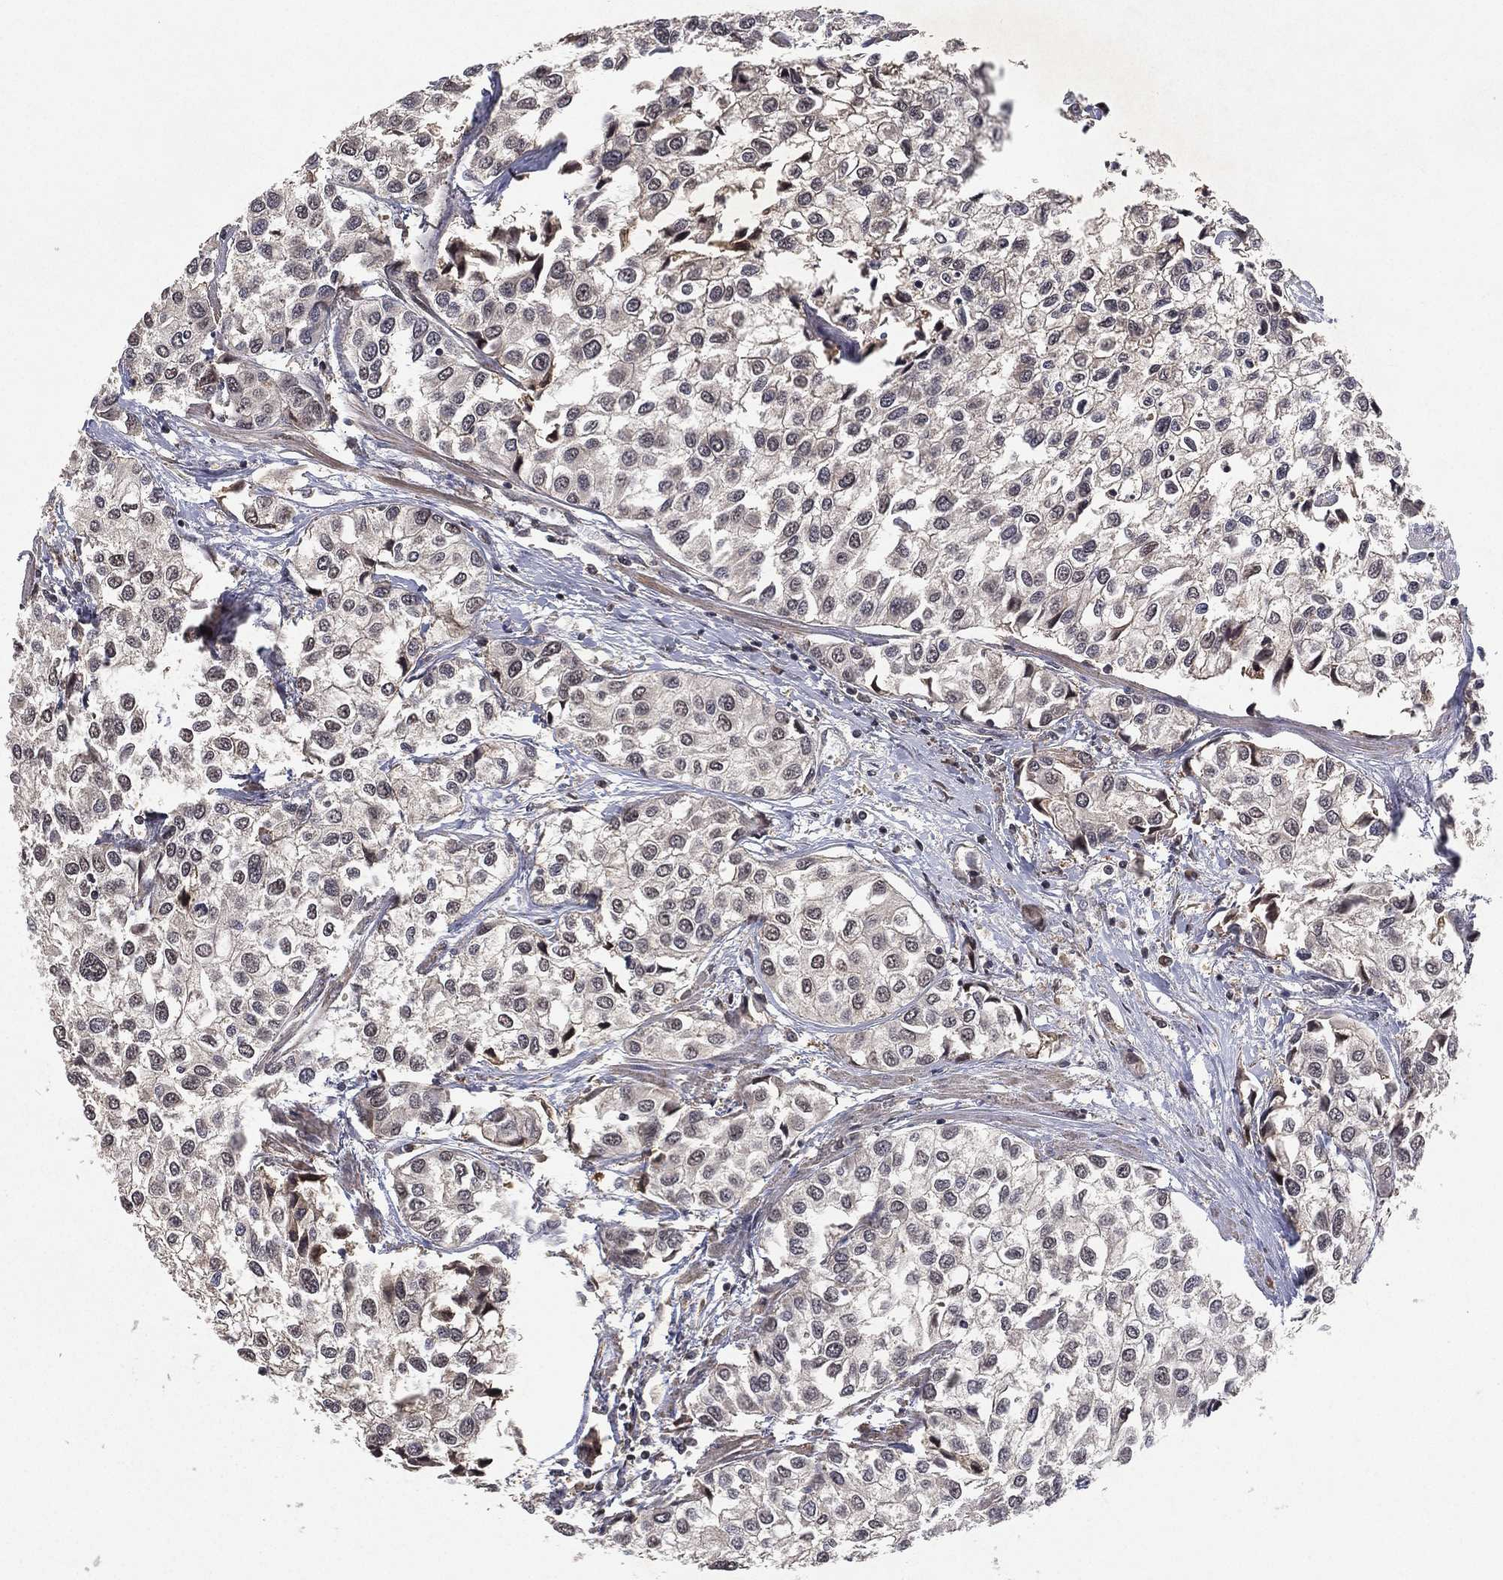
{"staining": {"intensity": "negative", "quantity": "none", "location": "none"}, "tissue": "urothelial cancer", "cell_type": "Tumor cells", "image_type": "cancer", "snomed": [{"axis": "morphology", "description": "Urothelial carcinoma, High grade"}, {"axis": "topography", "description": "Urinary bladder"}], "caption": "Tumor cells are negative for brown protein staining in urothelial cancer.", "gene": "NELFCD", "patient": {"sex": "male", "age": 73}}